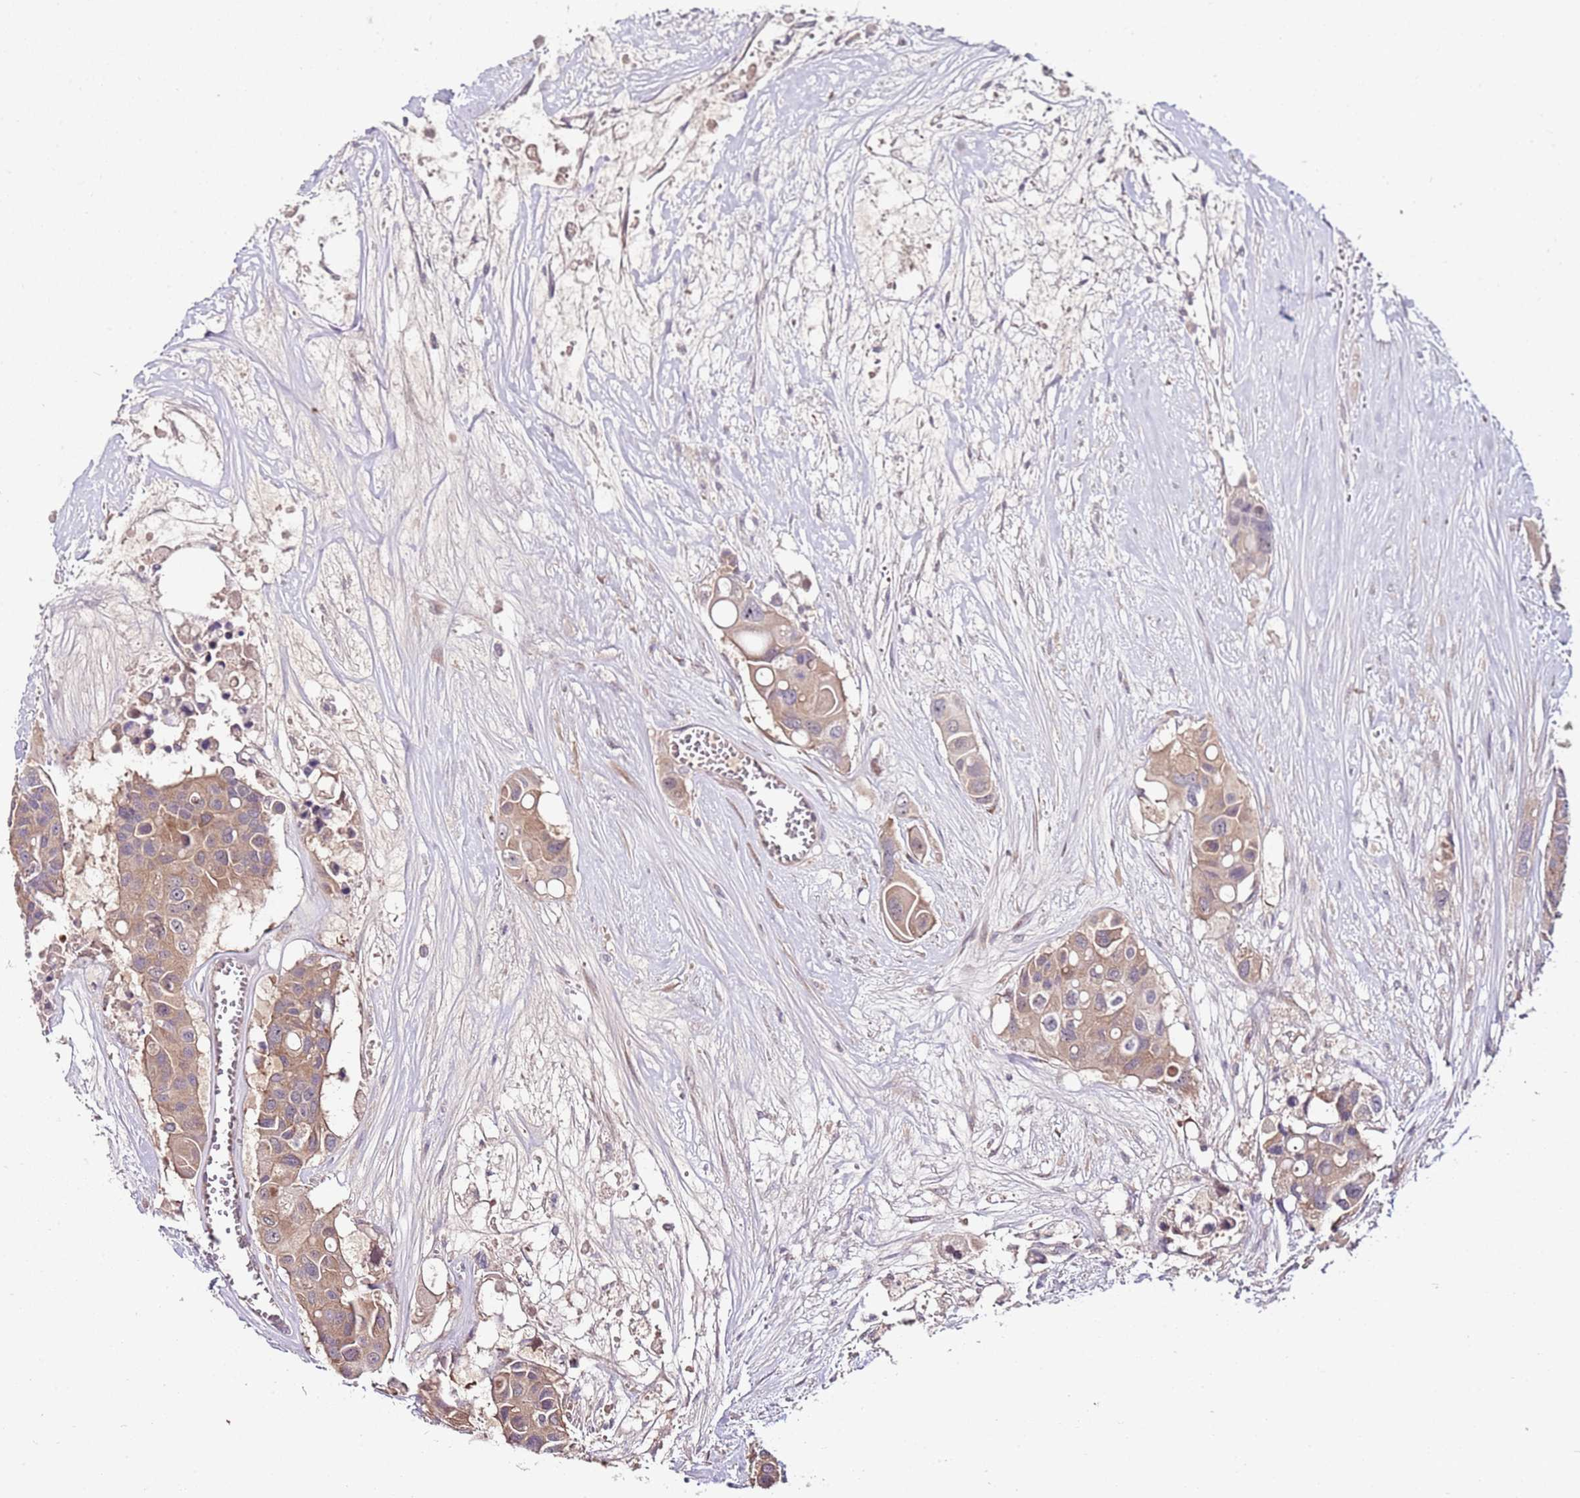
{"staining": {"intensity": "weak", "quantity": ">75%", "location": "cytoplasmic/membranous"}, "tissue": "colorectal cancer", "cell_type": "Tumor cells", "image_type": "cancer", "snomed": [{"axis": "morphology", "description": "Adenocarcinoma, NOS"}, {"axis": "topography", "description": "Colon"}], "caption": "Protein expression analysis of colorectal adenocarcinoma exhibits weak cytoplasmic/membranous expression in approximately >75% of tumor cells. The protein is shown in brown color, while the nuclei are stained blue.", "gene": "FBXL22", "patient": {"sex": "male", "age": 77}}